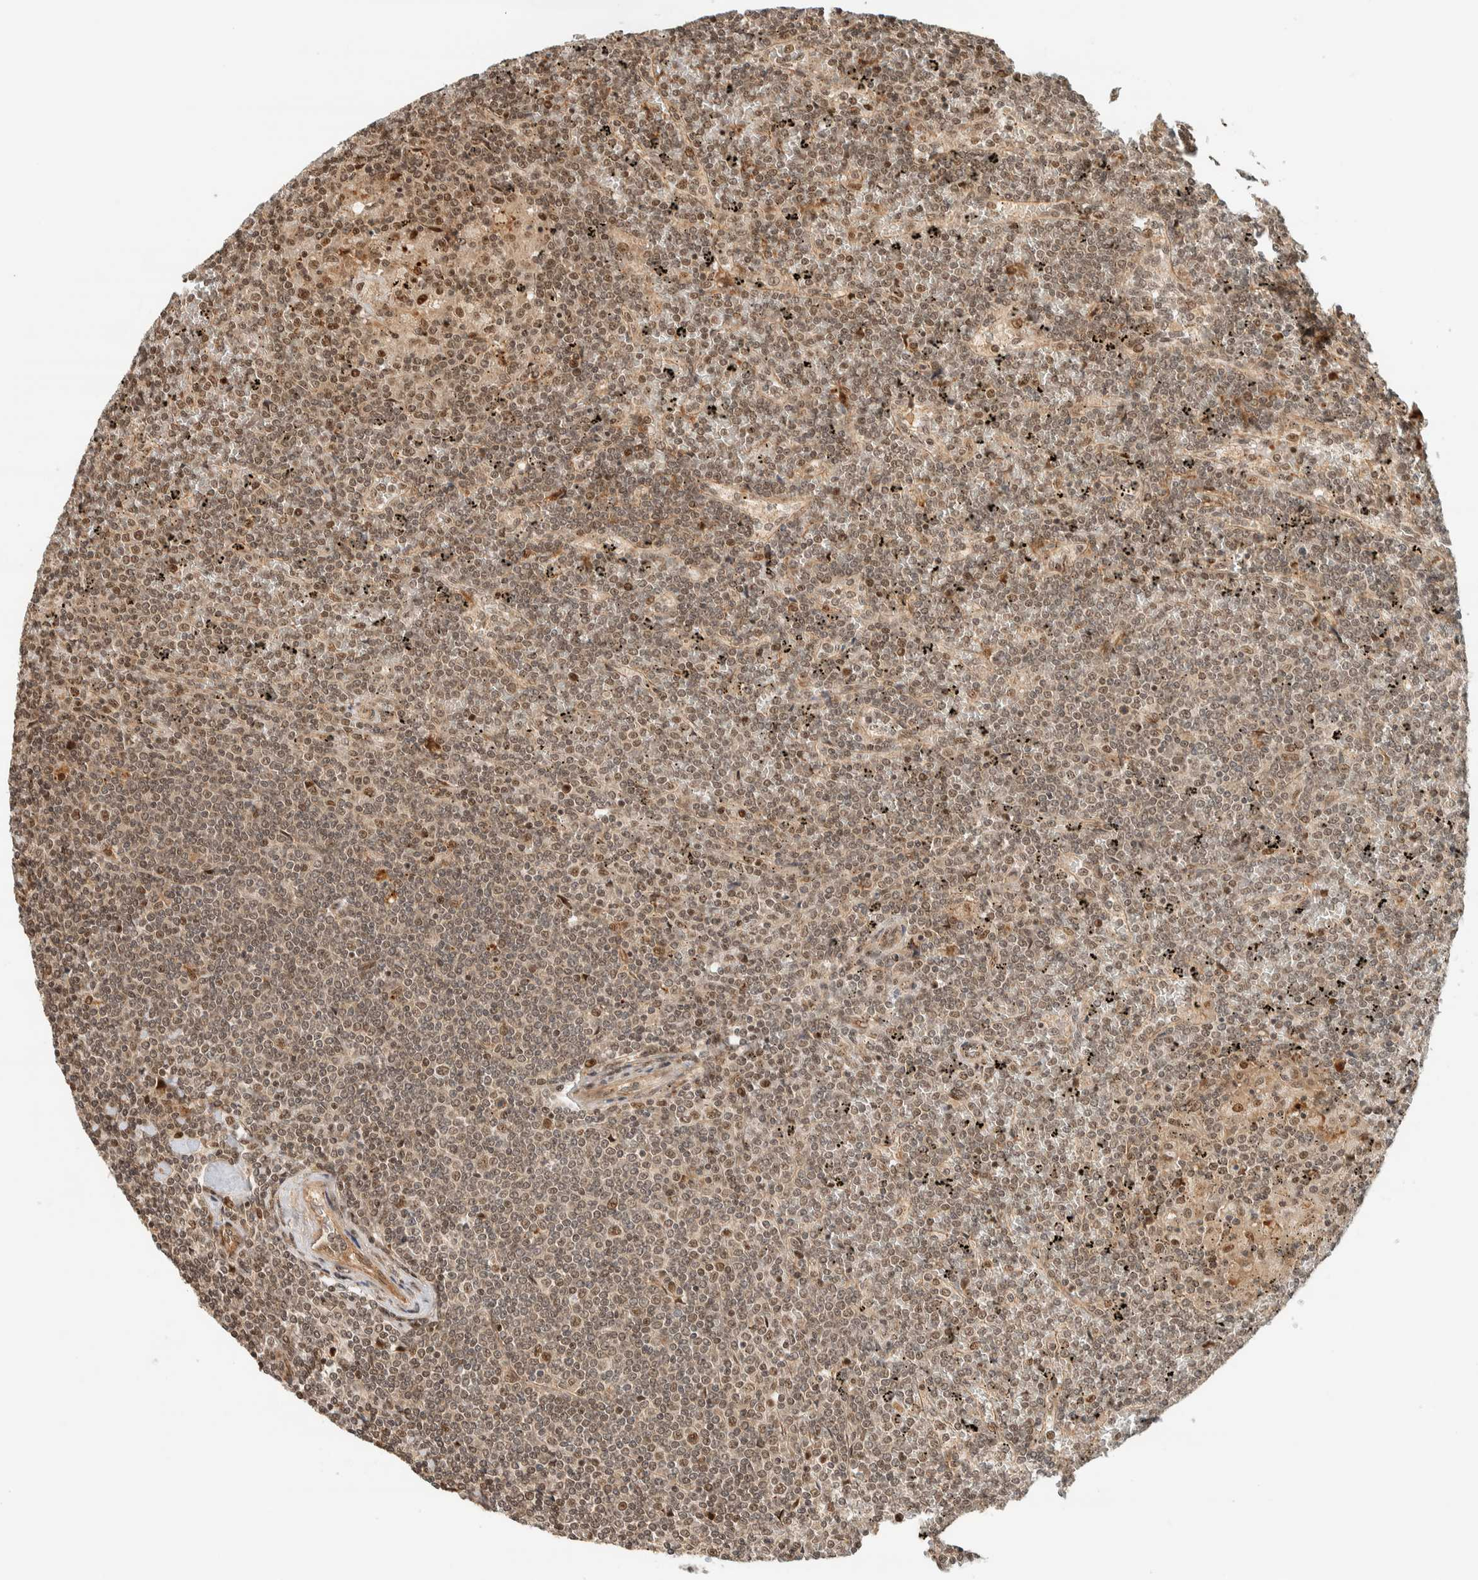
{"staining": {"intensity": "weak", "quantity": ">75%", "location": "nuclear"}, "tissue": "lymphoma", "cell_type": "Tumor cells", "image_type": "cancer", "snomed": [{"axis": "morphology", "description": "Malignant lymphoma, non-Hodgkin's type, Low grade"}, {"axis": "topography", "description": "Spleen"}], "caption": "Brown immunohistochemical staining in human low-grade malignant lymphoma, non-Hodgkin's type shows weak nuclear expression in approximately >75% of tumor cells.", "gene": "SIK1", "patient": {"sex": "female", "age": 19}}